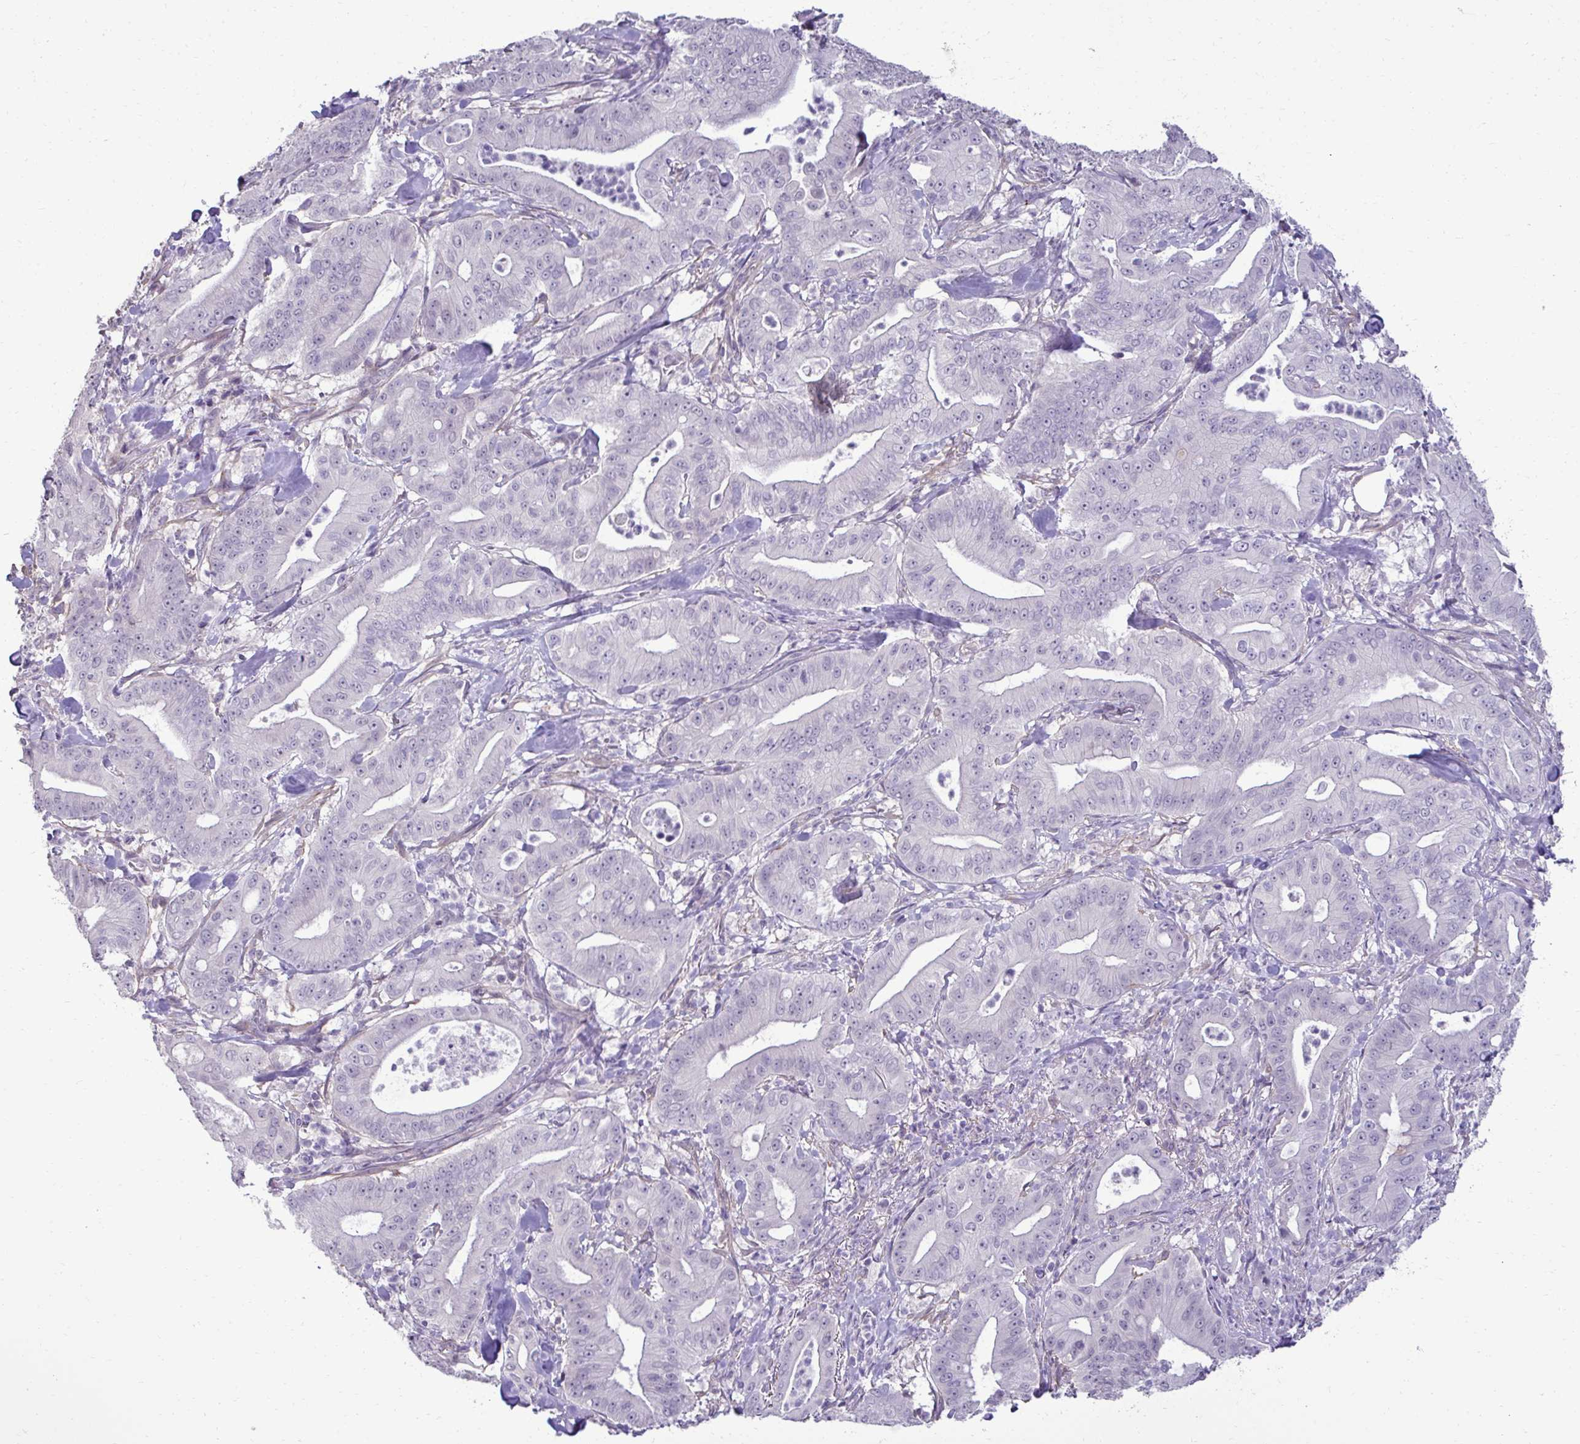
{"staining": {"intensity": "negative", "quantity": "none", "location": "none"}, "tissue": "pancreatic cancer", "cell_type": "Tumor cells", "image_type": "cancer", "snomed": [{"axis": "morphology", "description": "Adenocarcinoma, NOS"}, {"axis": "topography", "description": "Pancreas"}], "caption": "A high-resolution image shows IHC staining of adenocarcinoma (pancreatic), which exhibits no significant positivity in tumor cells.", "gene": "SLC30A3", "patient": {"sex": "male", "age": 71}}